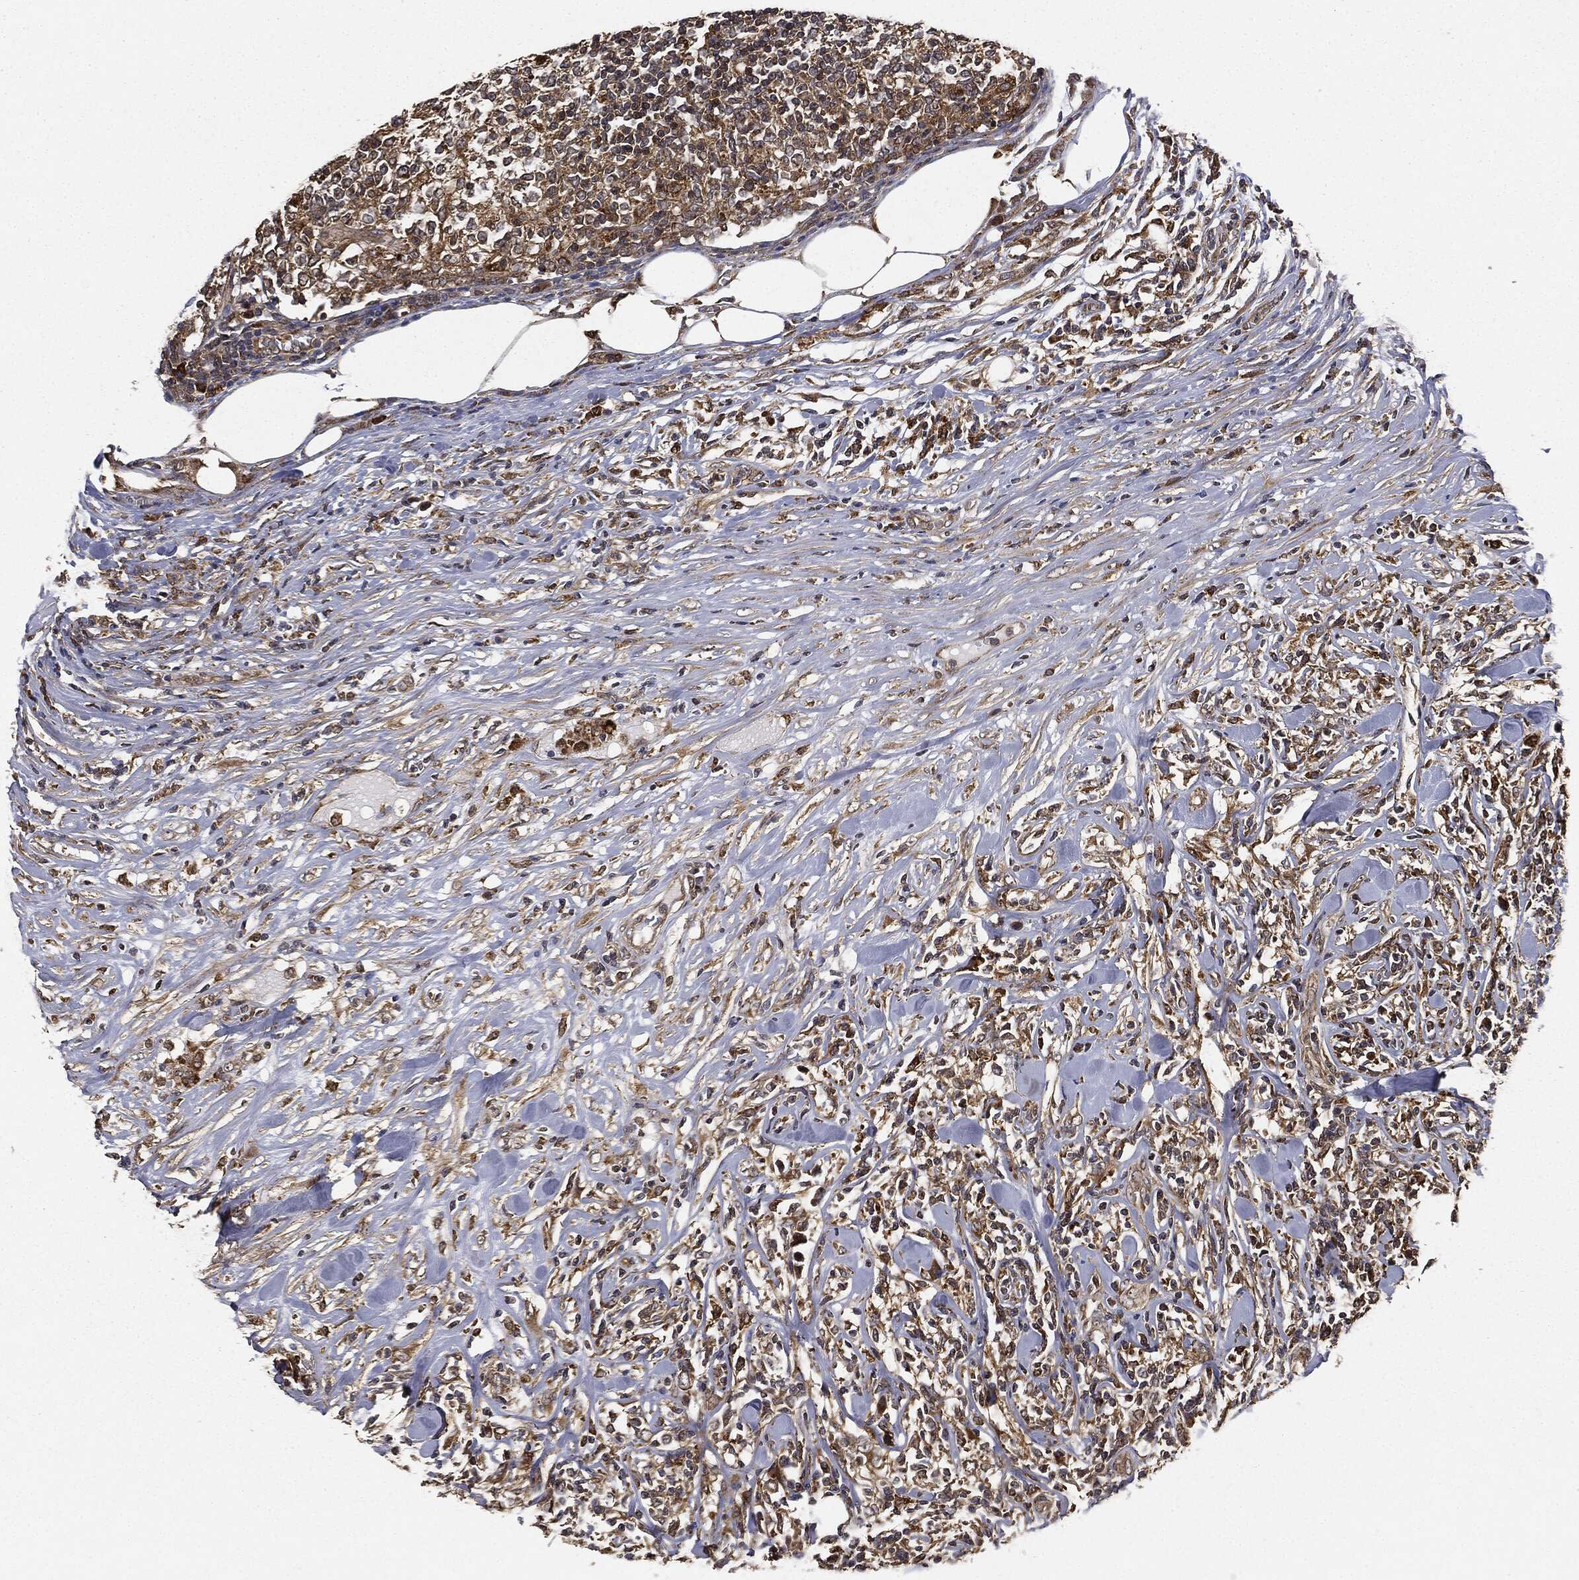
{"staining": {"intensity": "moderate", "quantity": "25%-75%", "location": "cytoplasmic/membranous"}, "tissue": "lymphoma", "cell_type": "Tumor cells", "image_type": "cancer", "snomed": [{"axis": "morphology", "description": "Malignant lymphoma, non-Hodgkin's type, High grade"}, {"axis": "topography", "description": "Lymph node"}], "caption": "A micrograph of lymphoma stained for a protein shows moderate cytoplasmic/membranous brown staining in tumor cells.", "gene": "MIER2", "patient": {"sex": "female", "age": 84}}